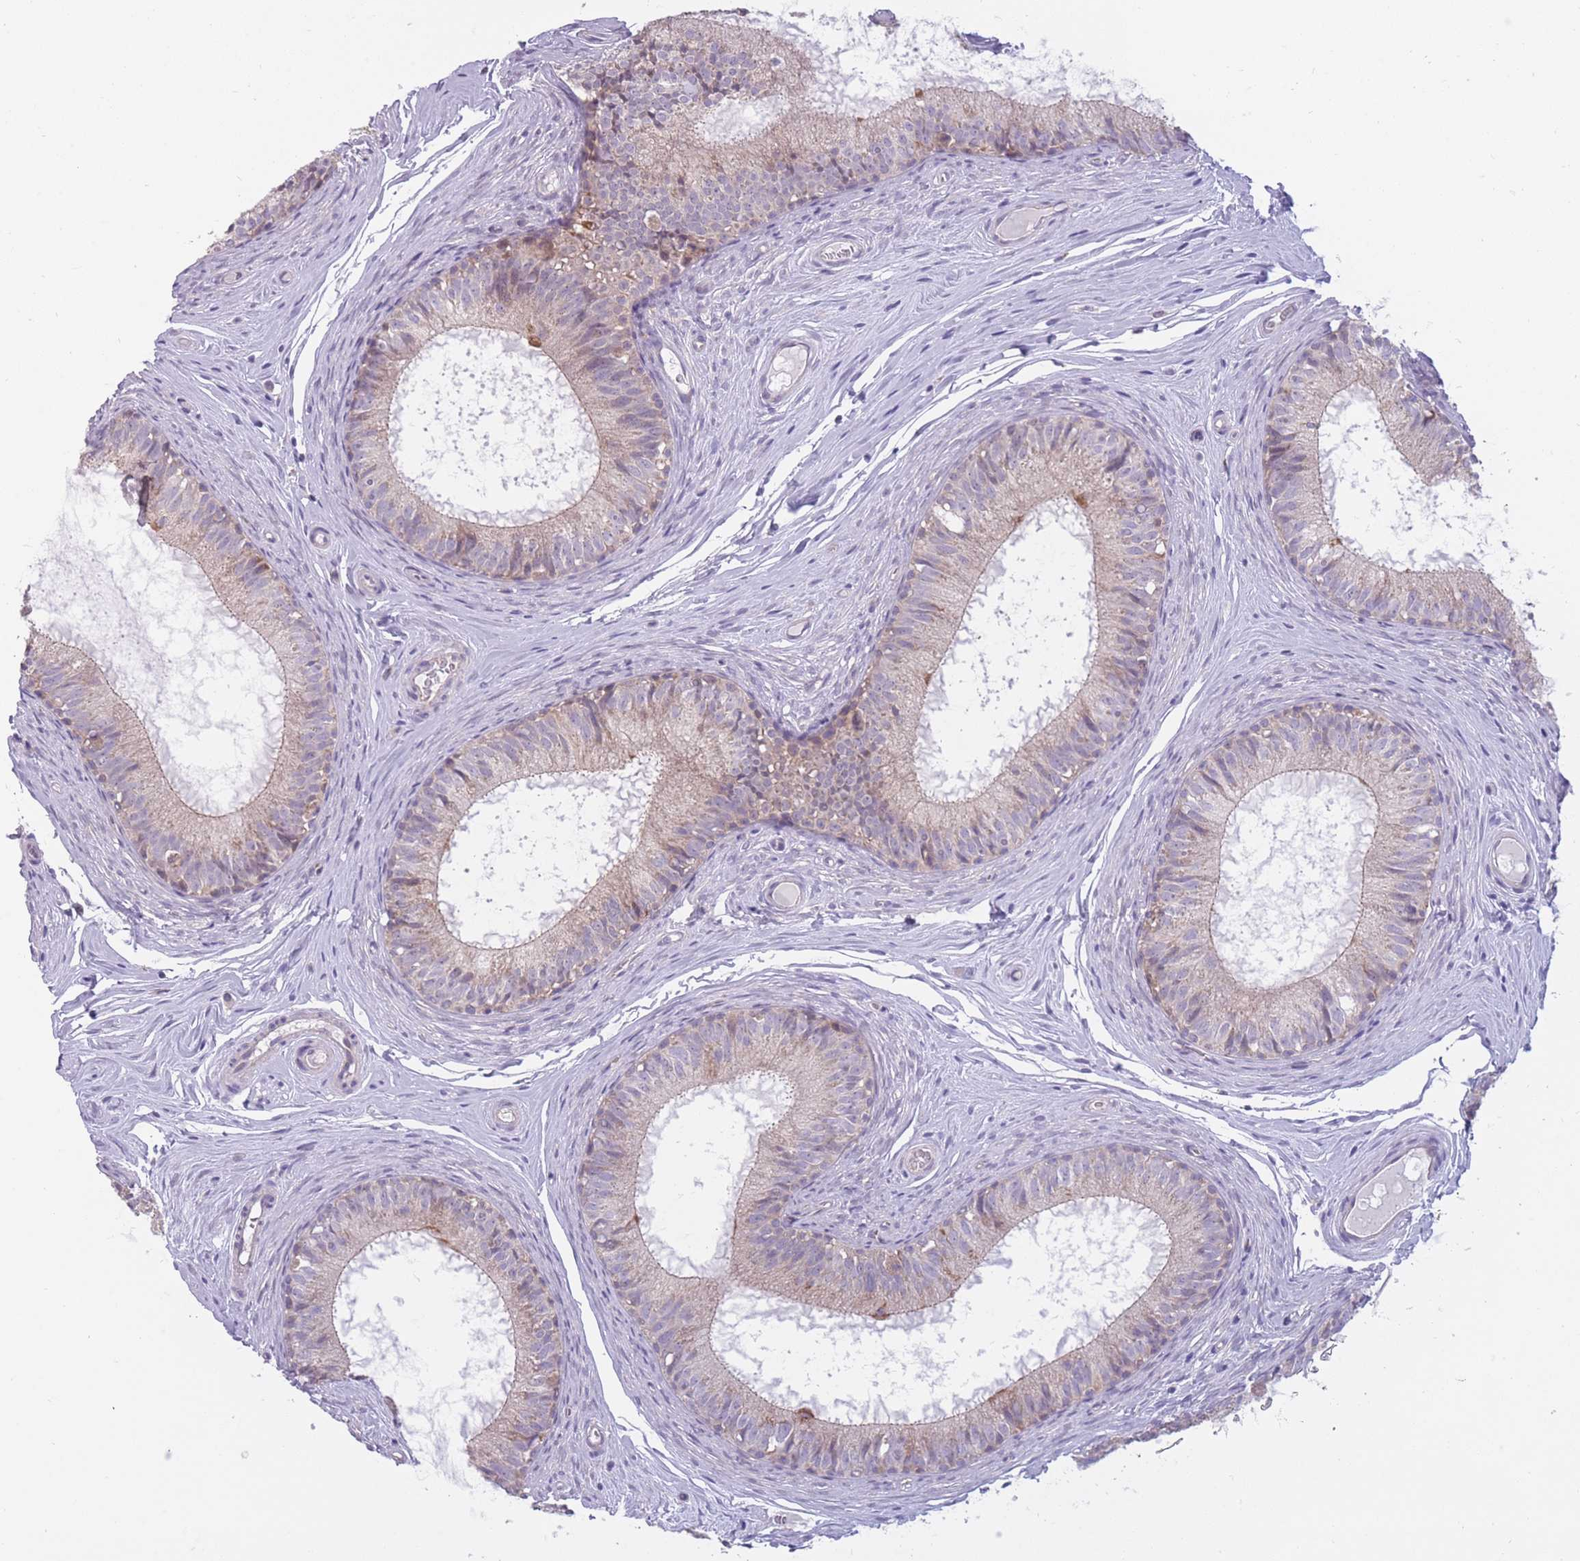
{"staining": {"intensity": "weak", "quantity": "<25%", "location": "cytoplasmic/membranous"}, "tissue": "epididymis", "cell_type": "Glandular cells", "image_type": "normal", "snomed": [{"axis": "morphology", "description": "Normal tissue, NOS"}, {"axis": "topography", "description": "Epididymis"}], "caption": "High power microscopy histopathology image of an IHC micrograph of benign epididymis, revealing no significant staining in glandular cells.", "gene": "MRPS18C", "patient": {"sex": "male", "age": 25}}